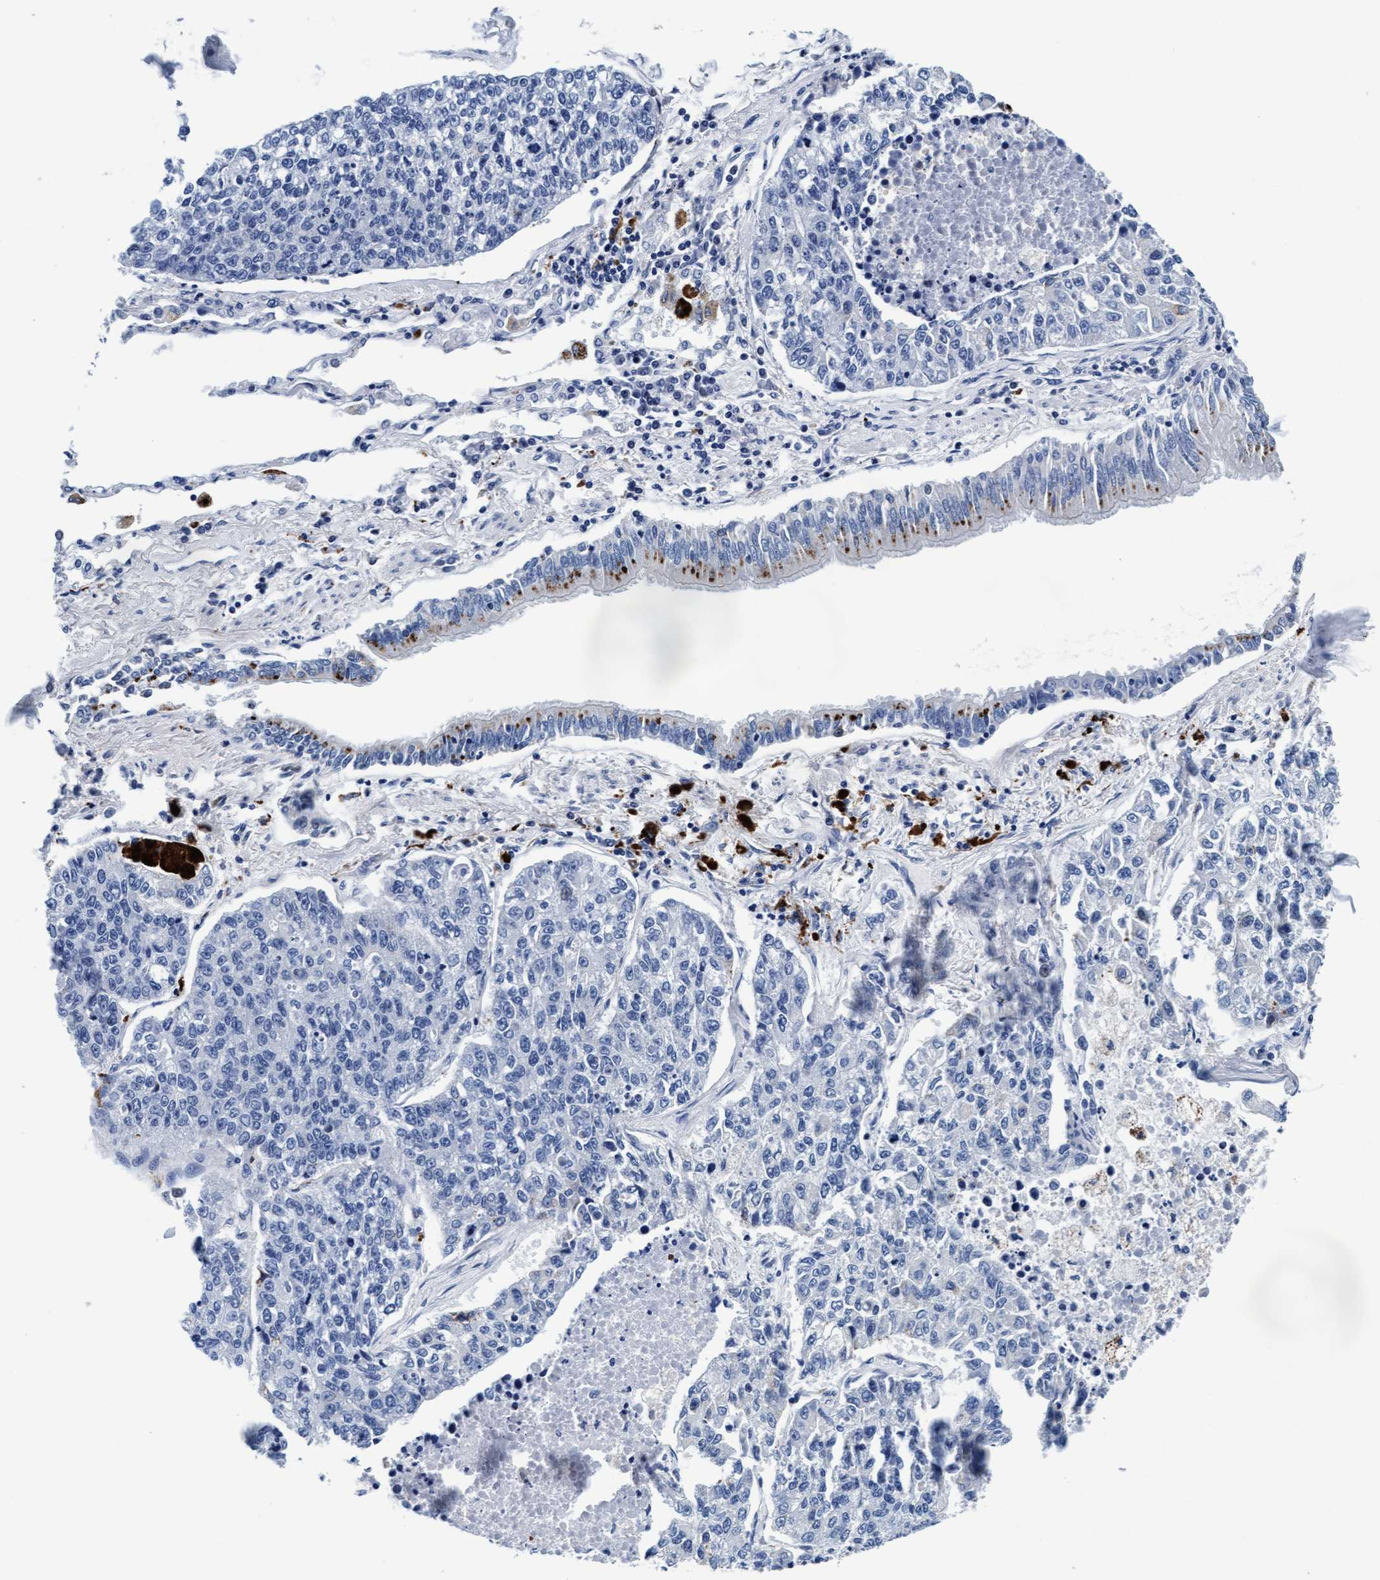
{"staining": {"intensity": "negative", "quantity": "none", "location": "none"}, "tissue": "lung cancer", "cell_type": "Tumor cells", "image_type": "cancer", "snomed": [{"axis": "morphology", "description": "Adenocarcinoma, NOS"}, {"axis": "topography", "description": "Lung"}], "caption": "There is no significant expression in tumor cells of lung adenocarcinoma.", "gene": "ARSG", "patient": {"sex": "male", "age": 49}}